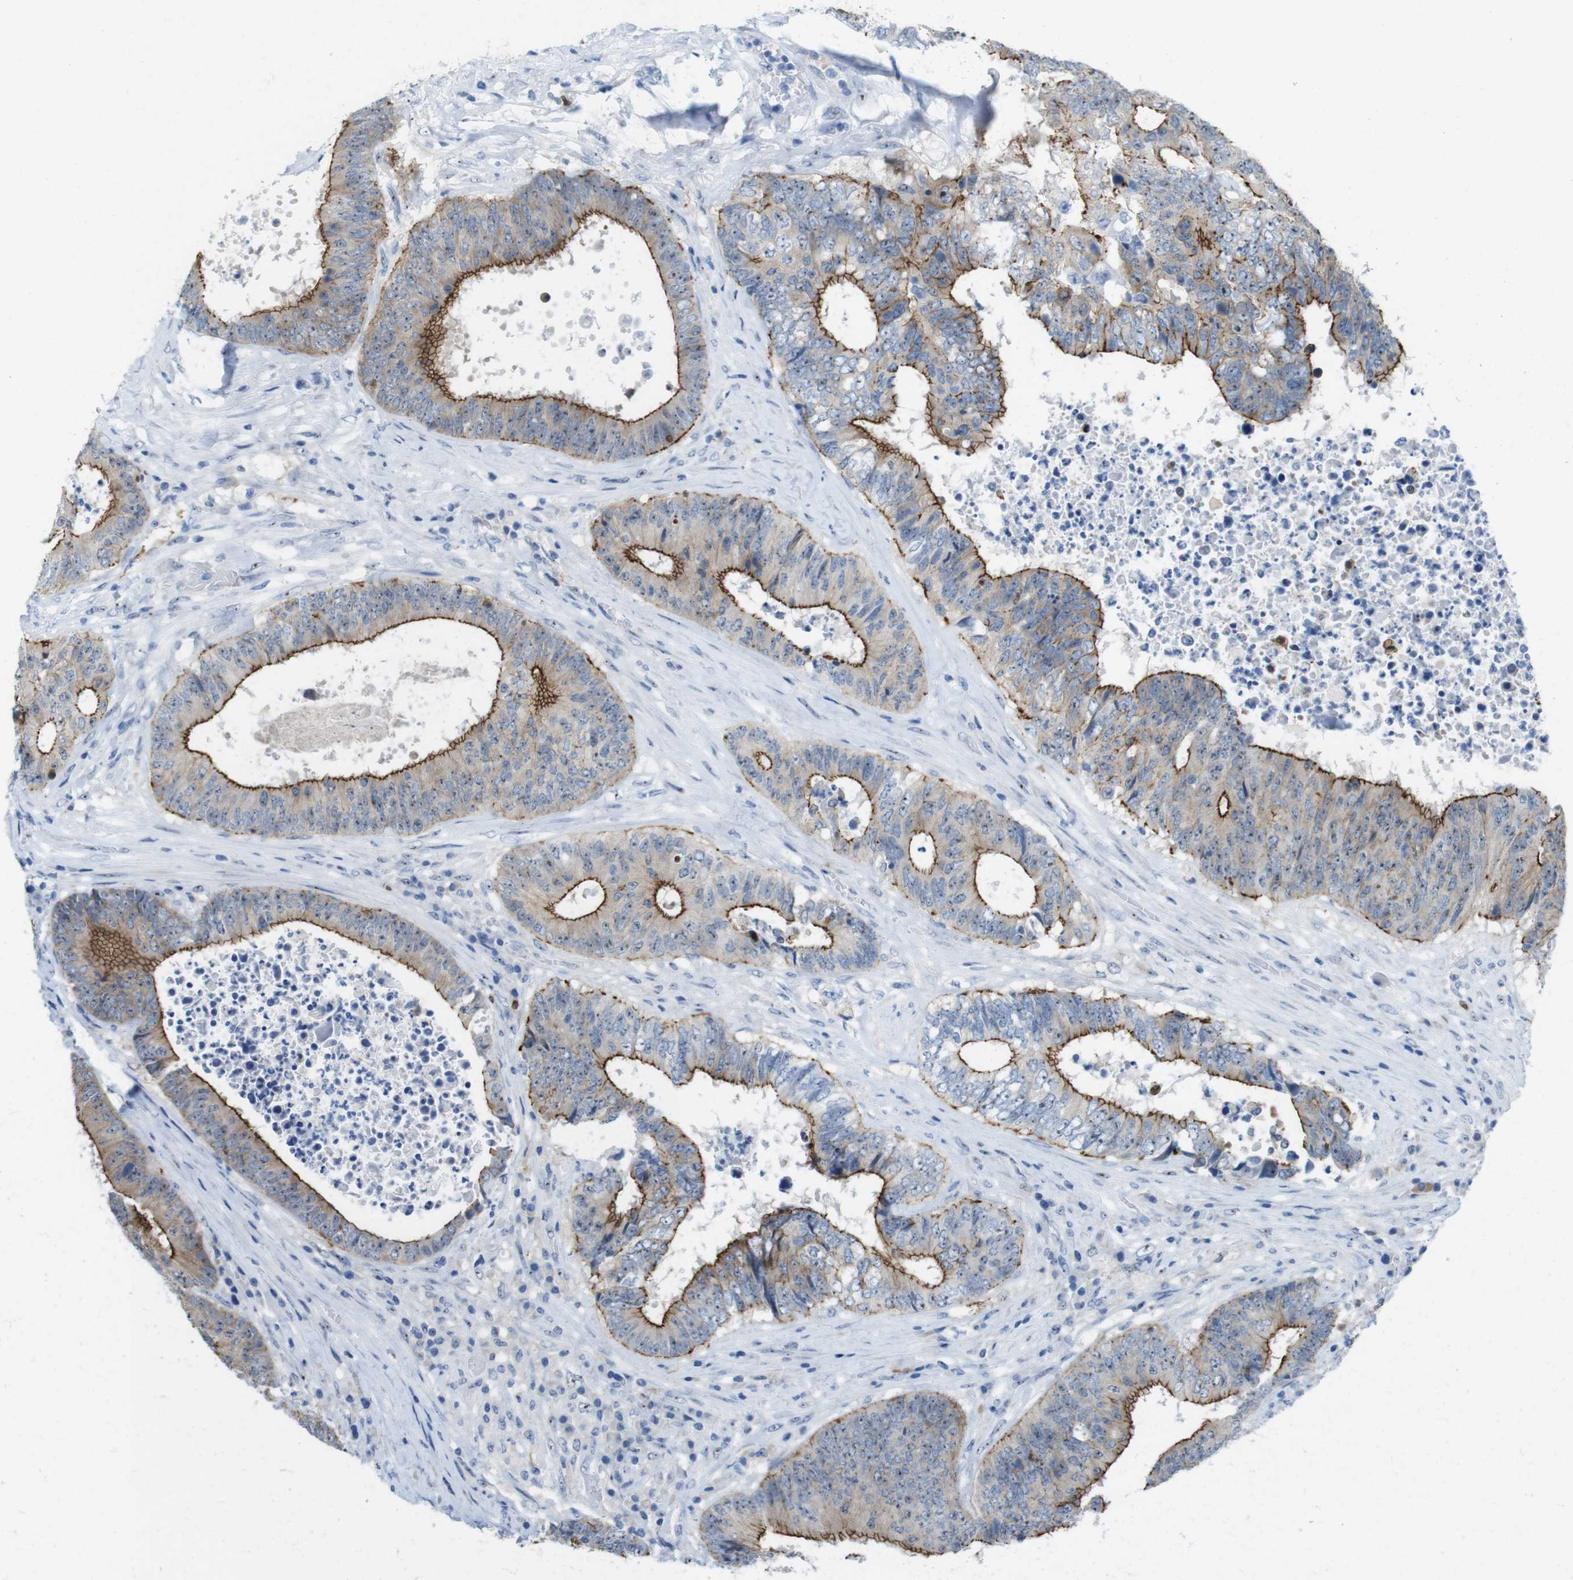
{"staining": {"intensity": "strong", "quantity": "25%-75%", "location": "cytoplasmic/membranous"}, "tissue": "colorectal cancer", "cell_type": "Tumor cells", "image_type": "cancer", "snomed": [{"axis": "morphology", "description": "Adenocarcinoma, NOS"}, {"axis": "topography", "description": "Rectum"}], "caption": "IHC of colorectal cancer exhibits high levels of strong cytoplasmic/membranous positivity in approximately 25%-75% of tumor cells.", "gene": "TJP3", "patient": {"sex": "male", "age": 72}}